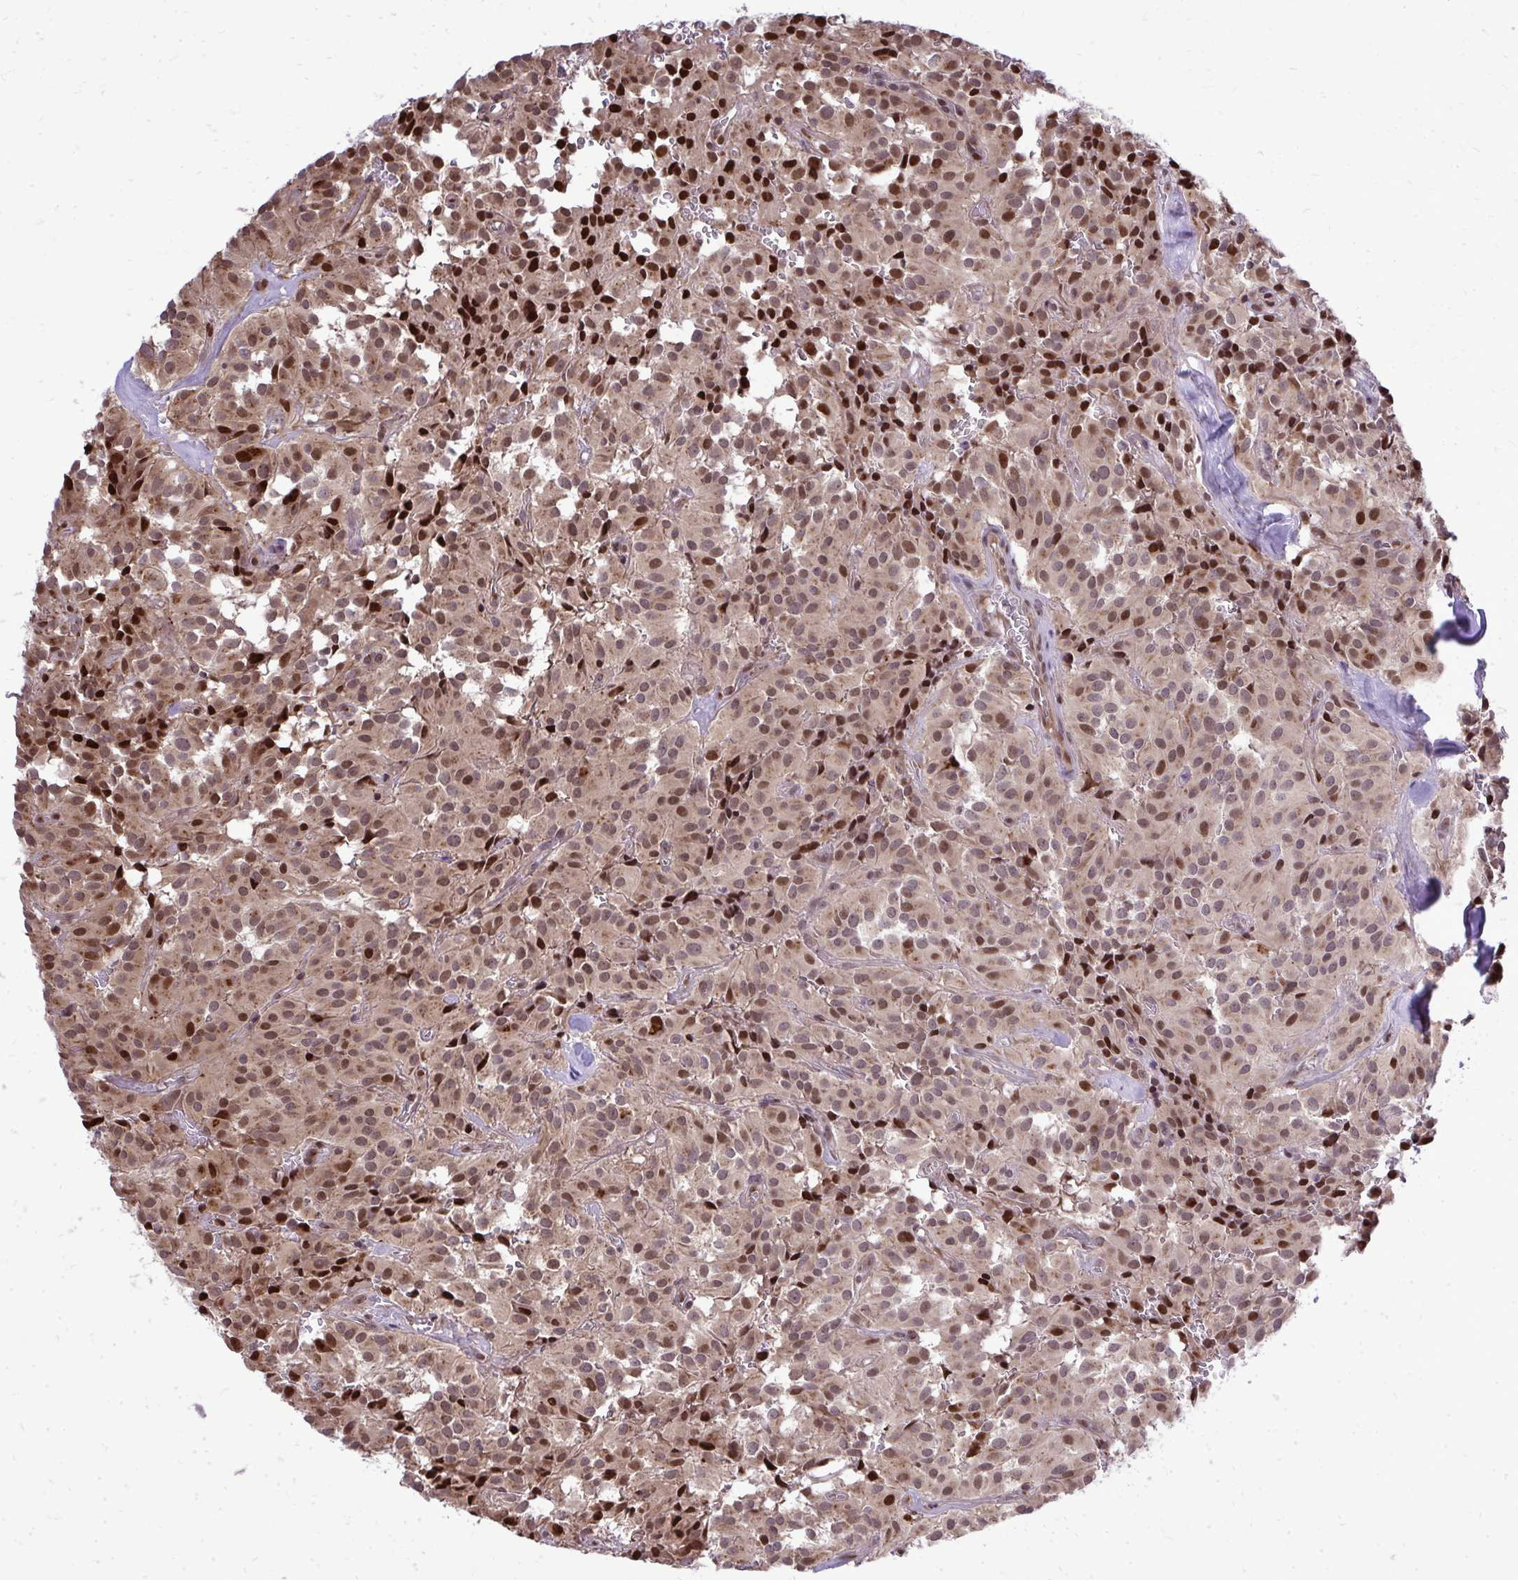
{"staining": {"intensity": "strong", "quantity": "25%-75%", "location": "nuclear"}, "tissue": "glioma", "cell_type": "Tumor cells", "image_type": "cancer", "snomed": [{"axis": "morphology", "description": "Glioma, malignant, Low grade"}, {"axis": "topography", "description": "Brain"}], "caption": "A brown stain shows strong nuclear positivity of a protein in glioma tumor cells.", "gene": "PIGY", "patient": {"sex": "male", "age": 42}}